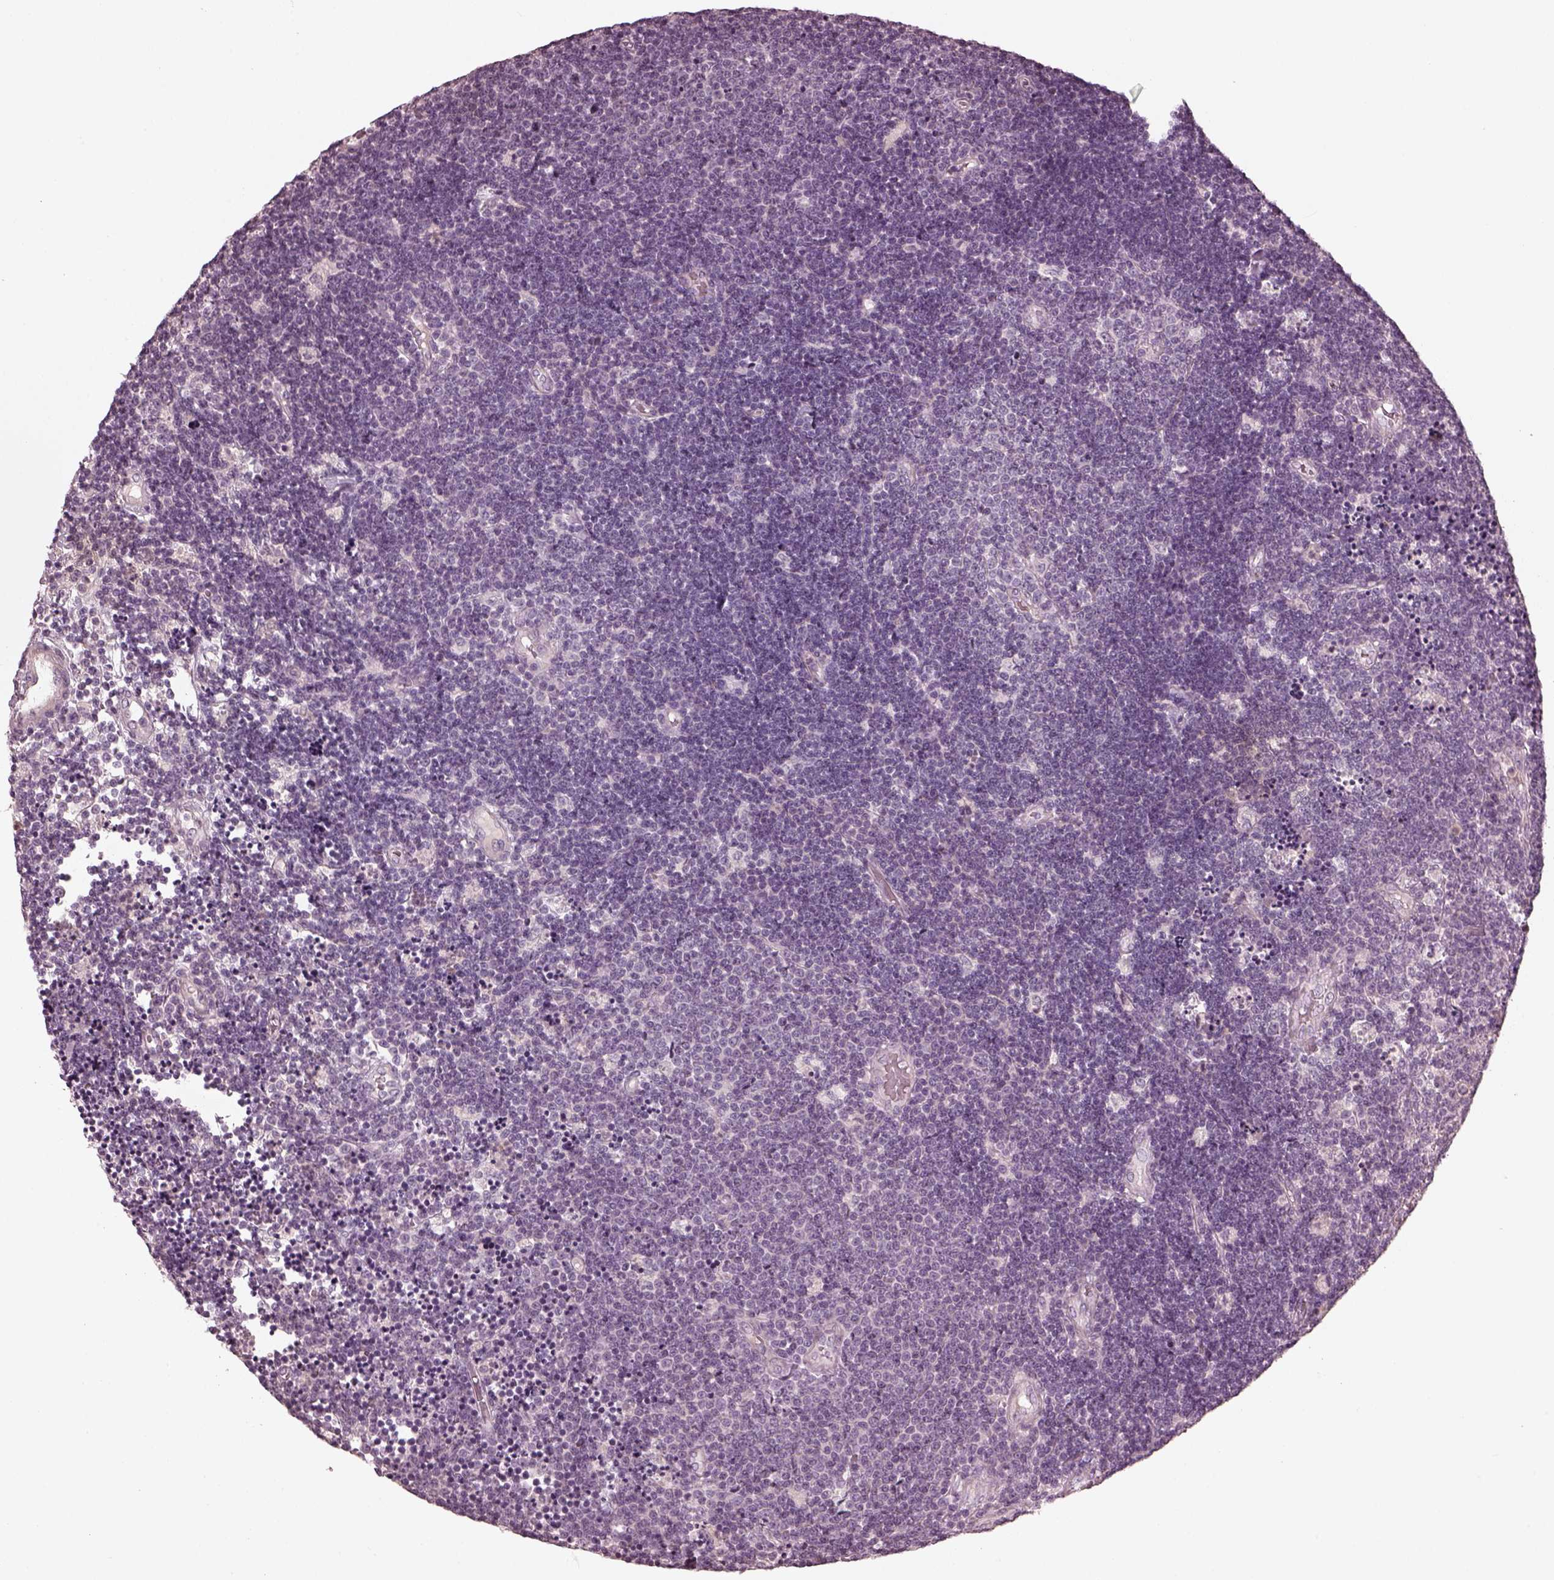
{"staining": {"intensity": "negative", "quantity": "none", "location": "none"}, "tissue": "lymphoma", "cell_type": "Tumor cells", "image_type": "cancer", "snomed": [{"axis": "morphology", "description": "Malignant lymphoma, non-Hodgkin's type, Low grade"}, {"axis": "topography", "description": "Brain"}], "caption": "DAB immunohistochemical staining of lymphoma demonstrates no significant staining in tumor cells. (DAB IHC visualized using brightfield microscopy, high magnification).", "gene": "OPTC", "patient": {"sex": "female", "age": 66}}